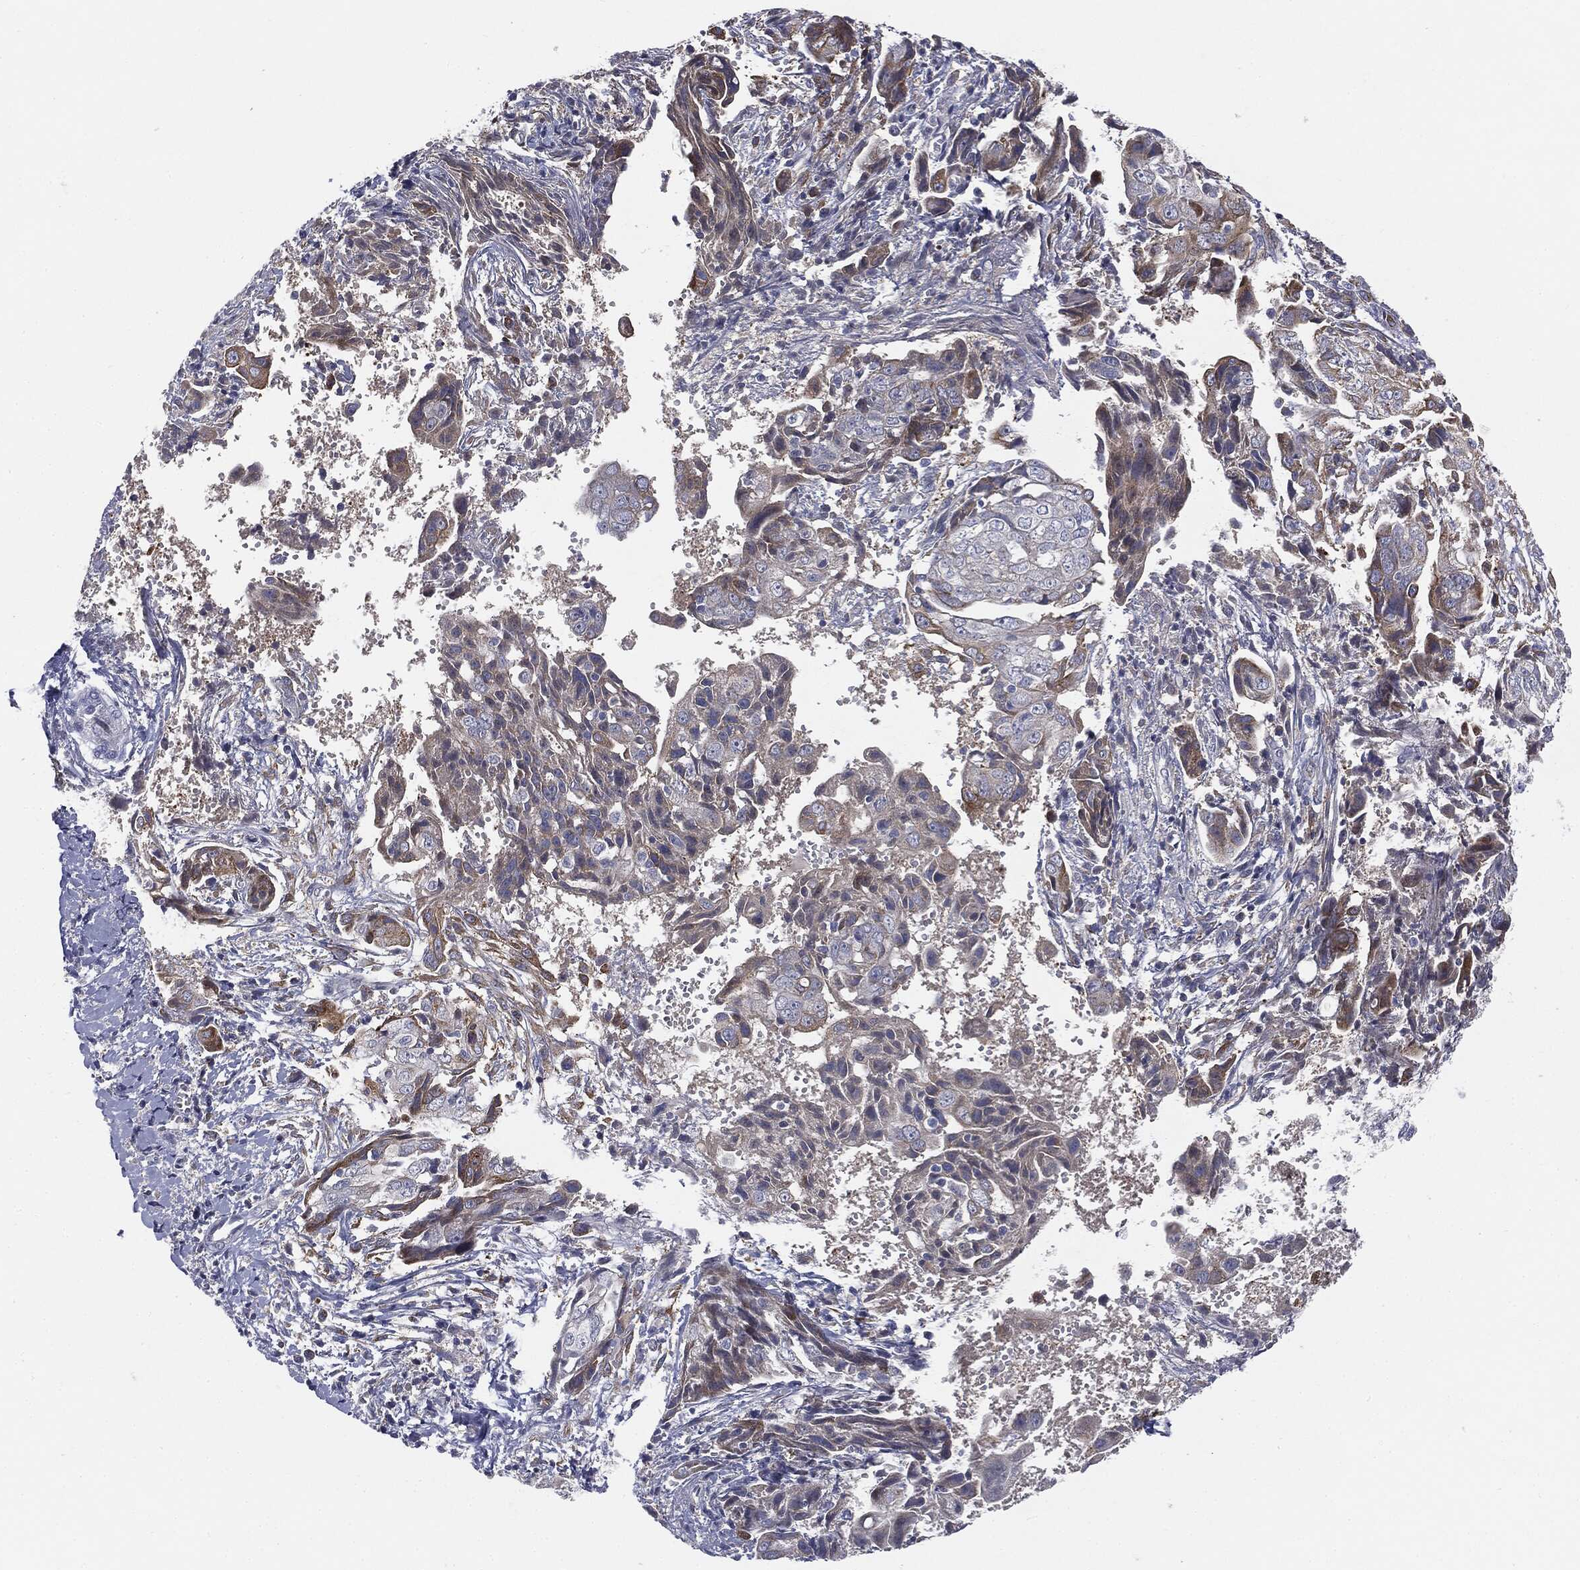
{"staining": {"intensity": "weak", "quantity": "25%-75%", "location": "cytoplasmic/membranous"}, "tissue": "ovarian cancer", "cell_type": "Tumor cells", "image_type": "cancer", "snomed": [{"axis": "morphology", "description": "Carcinoma, endometroid"}, {"axis": "topography", "description": "Ovary"}], "caption": "Immunohistochemistry photomicrograph of neoplastic tissue: human ovarian cancer stained using immunohistochemistry (IHC) reveals low levels of weak protein expression localized specifically in the cytoplasmic/membranous of tumor cells, appearing as a cytoplasmic/membranous brown color.", "gene": "KRT5", "patient": {"sex": "female", "age": 70}}